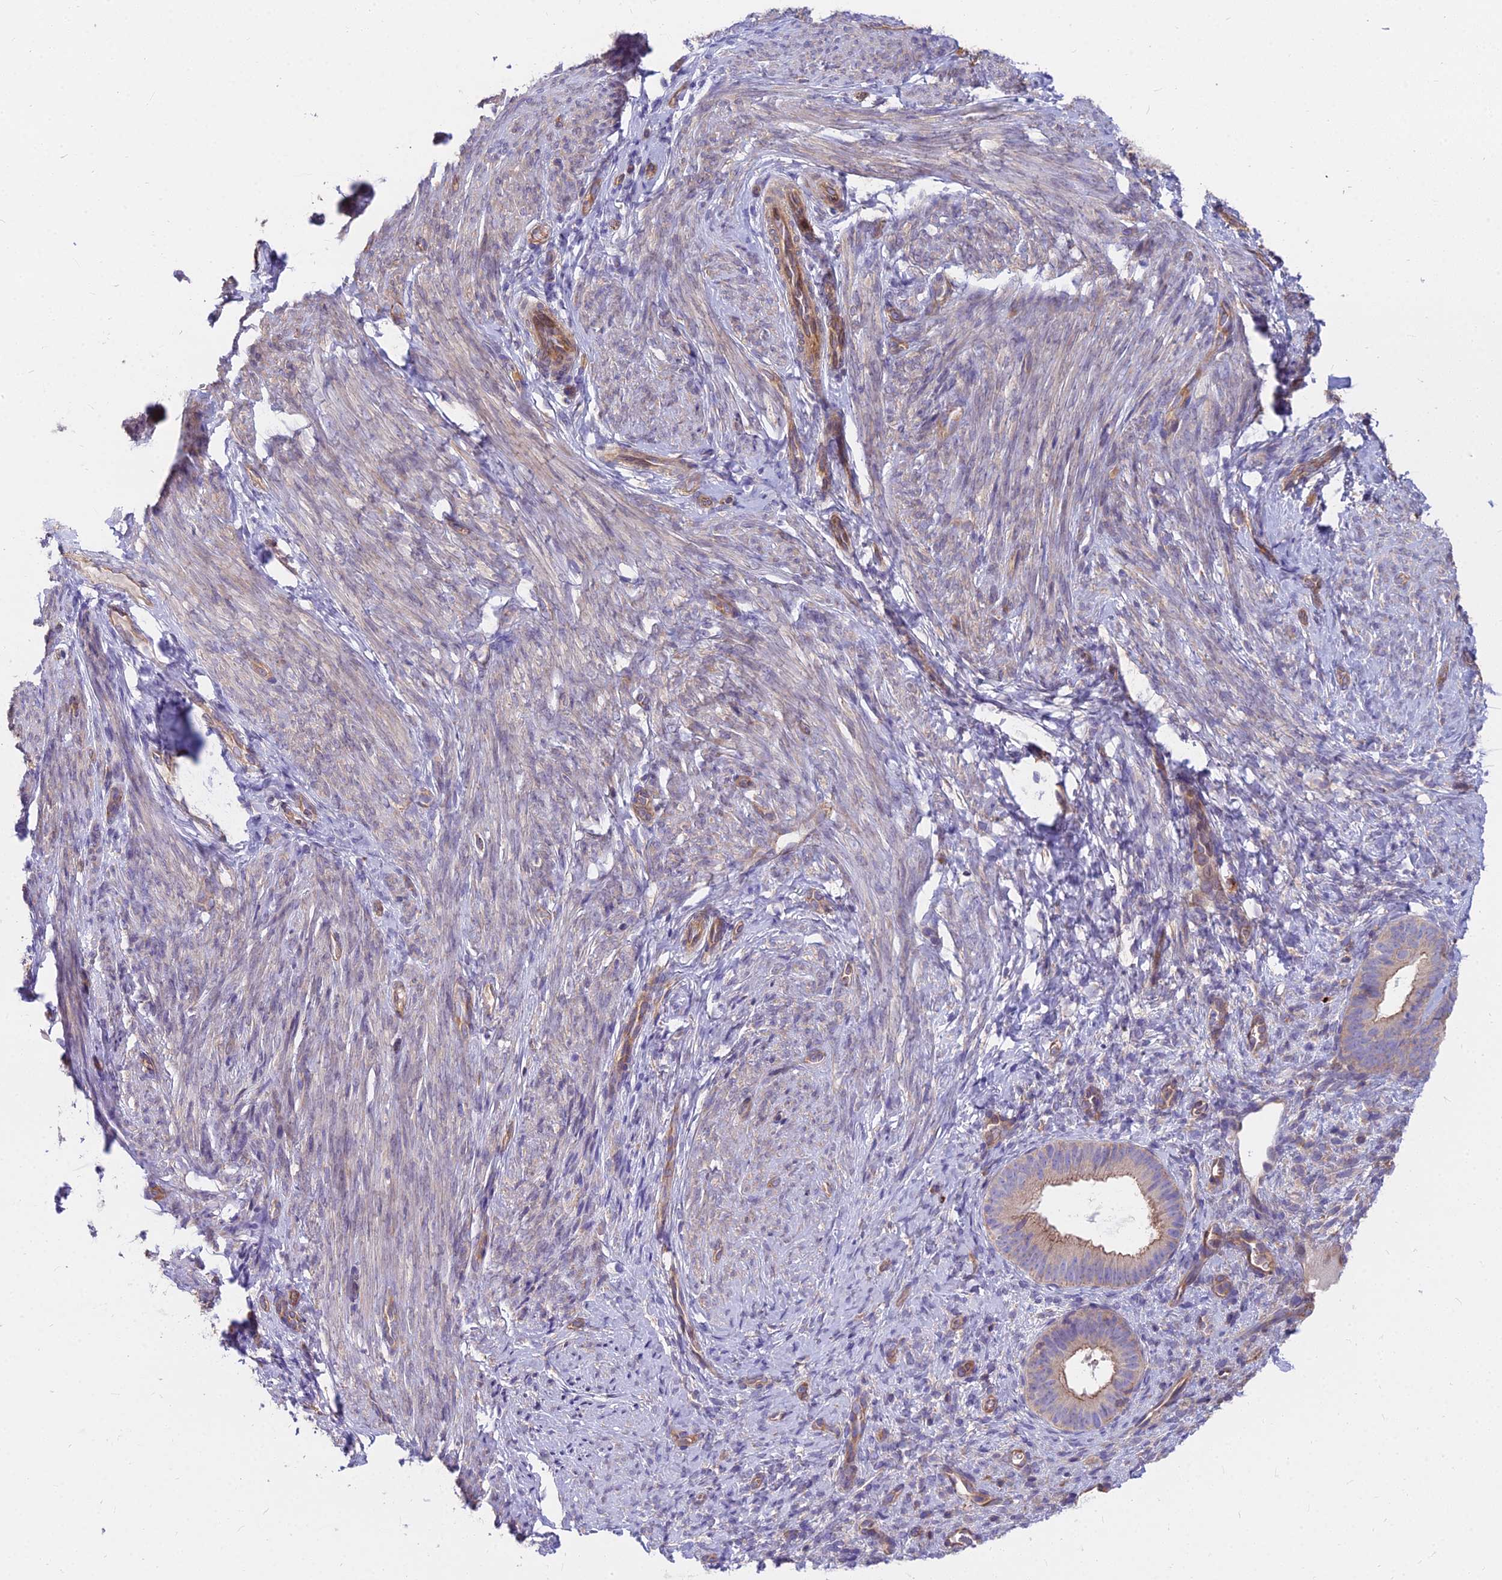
{"staining": {"intensity": "negative", "quantity": "none", "location": "none"}, "tissue": "endometrium", "cell_type": "Cells in endometrial stroma", "image_type": "normal", "snomed": [{"axis": "morphology", "description": "Normal tissue, NOS"}, {"axis": "topography", "description": "Endometrium"}], "caption": "The photomicrograph demonstrates no staining of cells in endometrial stroma in normal endometrium. Brightfield microscopy of immunohistochemistry stained with DAB (3,3'-diaminobenzidine) (brown) and hematoxylin (blue), captured at high magnification.", "gene": "HLA", "patient": {"sex": "female", "age": 65}}